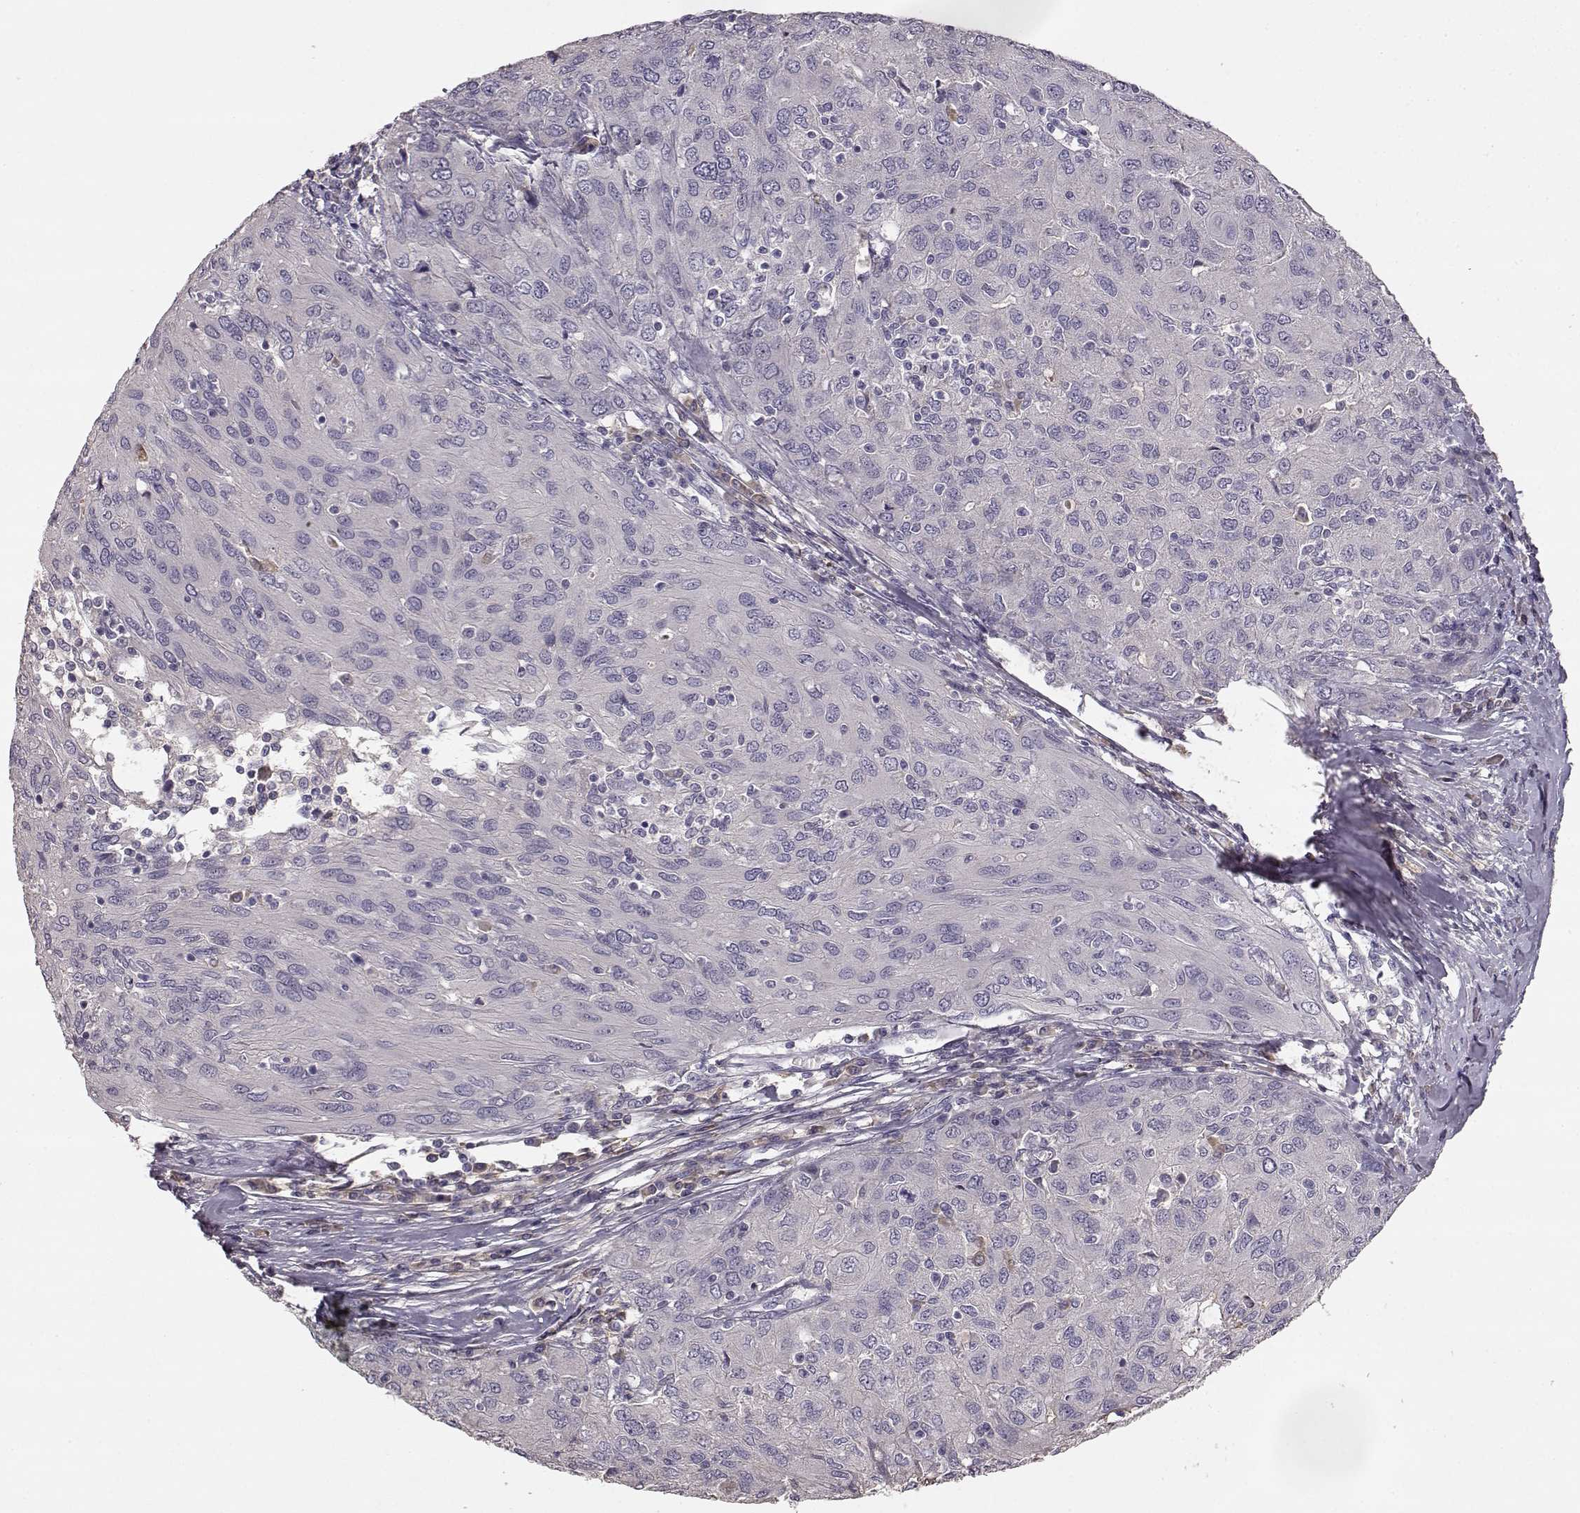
{"staining": {"intensity": "negative", "quantity": "none", "location": "none"}, "tissue": "ovarian cancer", "cell_type": "Tumor cells", "image_type": "cancer", "snomed": [{"axis": "morphology", "description": "Carcinoma, endometroid"}, {"axis": "topography", "description": "Ovary"}], "caption": "The photomicrograph reveals no significant positivity in tumor cells of endometroid carcinoma (ovarian).", "gene": "YJEFN3", "patient": {"sex": "female", "age": 50}}